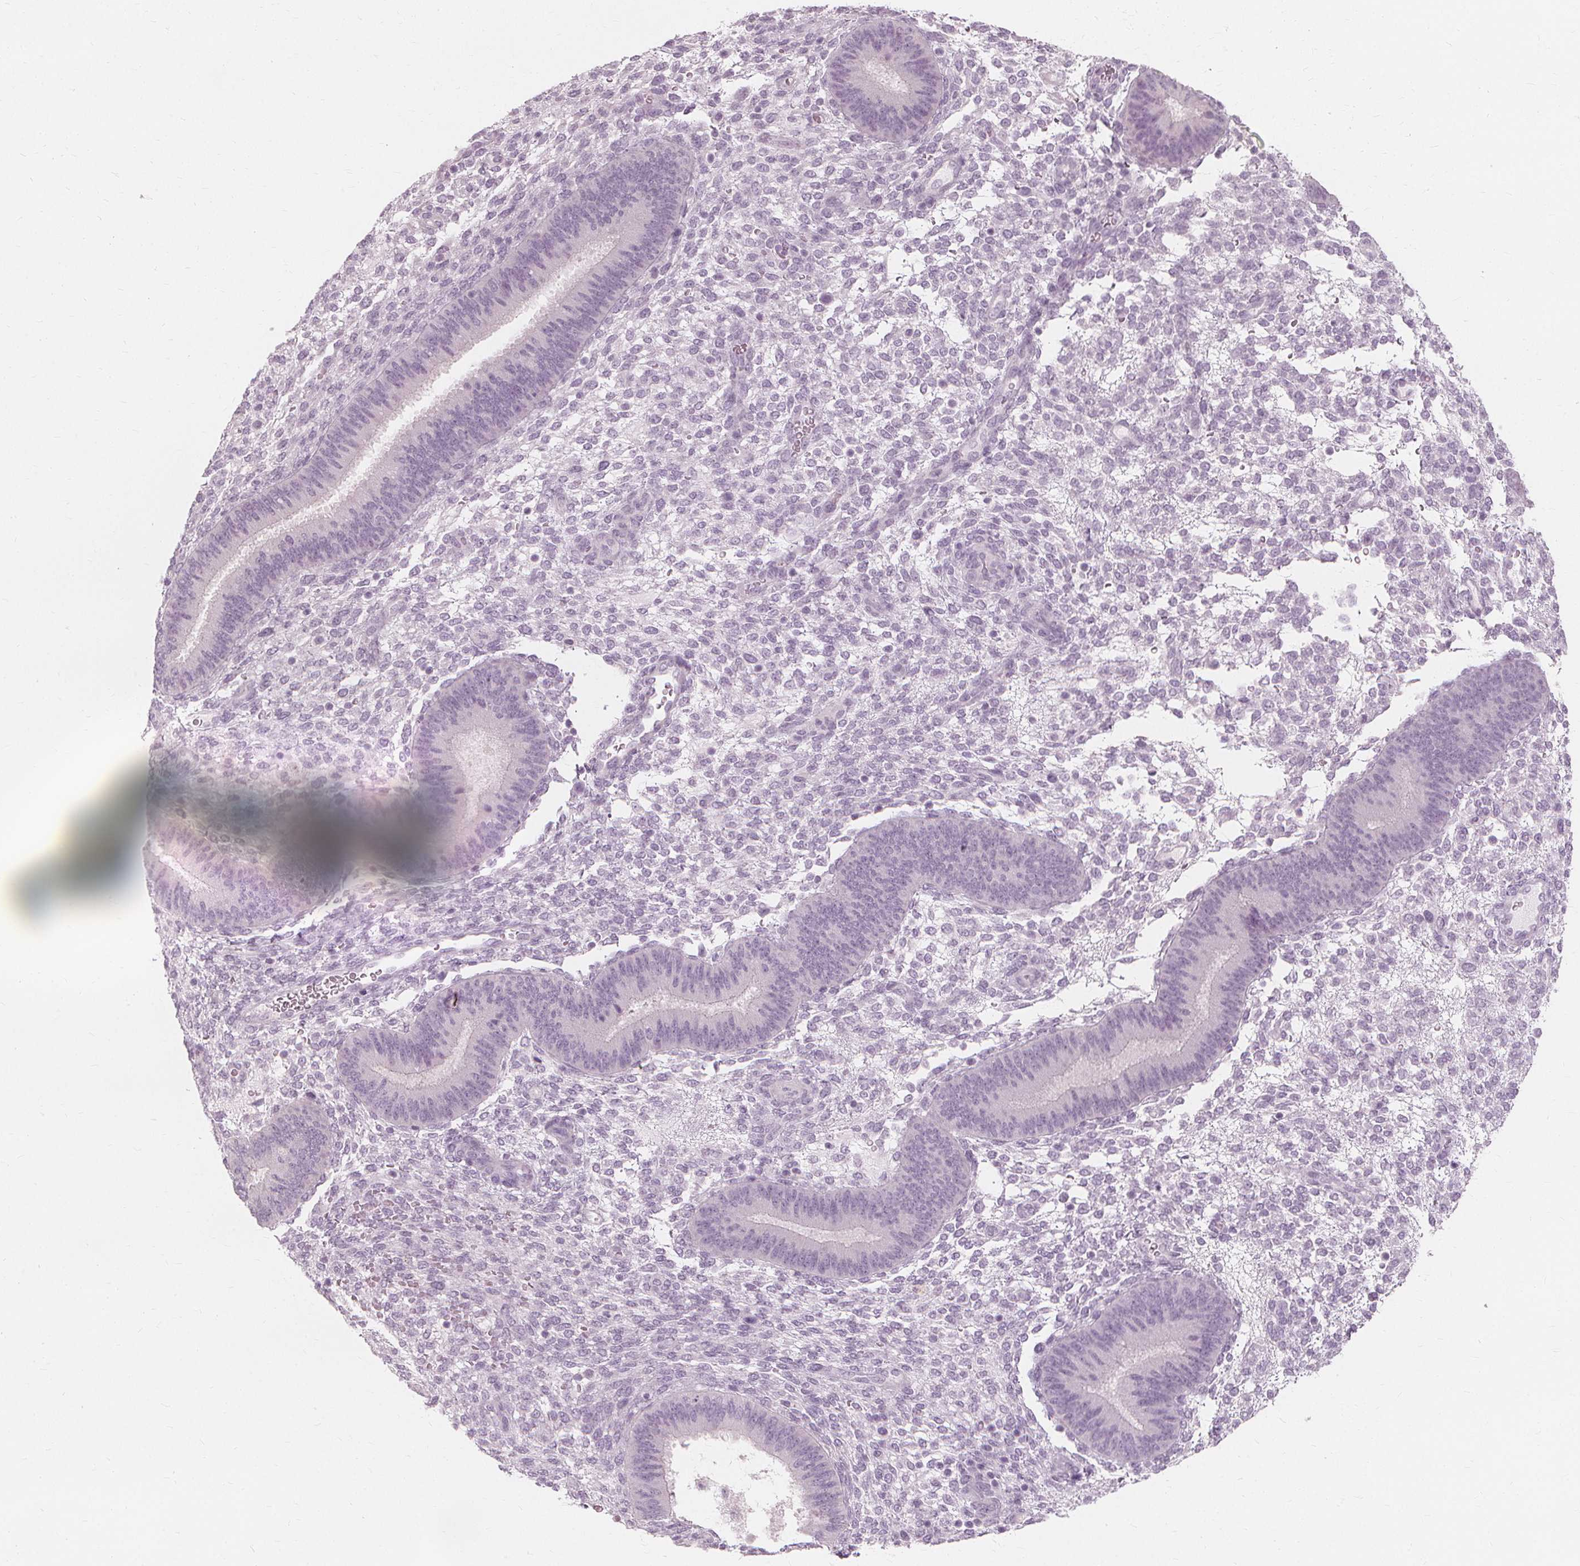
{"staining": {"intensity": "negative", "quantity": "none", "location": "none"}, "tissue": "endometrium", "cell_type": "Cells in endometrial stroma", "image_type": "normal", "snomed": [{"axis": "morphology", "description": "Normal tissue, NOS"}, {"axis": "topography", "description": "Endometrium"}], "caption": "This photomicrograph is of unremarkable endometrium stained with immunohistochemistry to label a protein in brown with the nuclei are counter-stained blue. There is no staining in cells in endometrial stroma. (Immunohistochemistry, brightfield microscopy, high magnification).", "gene": "MUC12", "patient": {"sex": "female", "age": 39}}